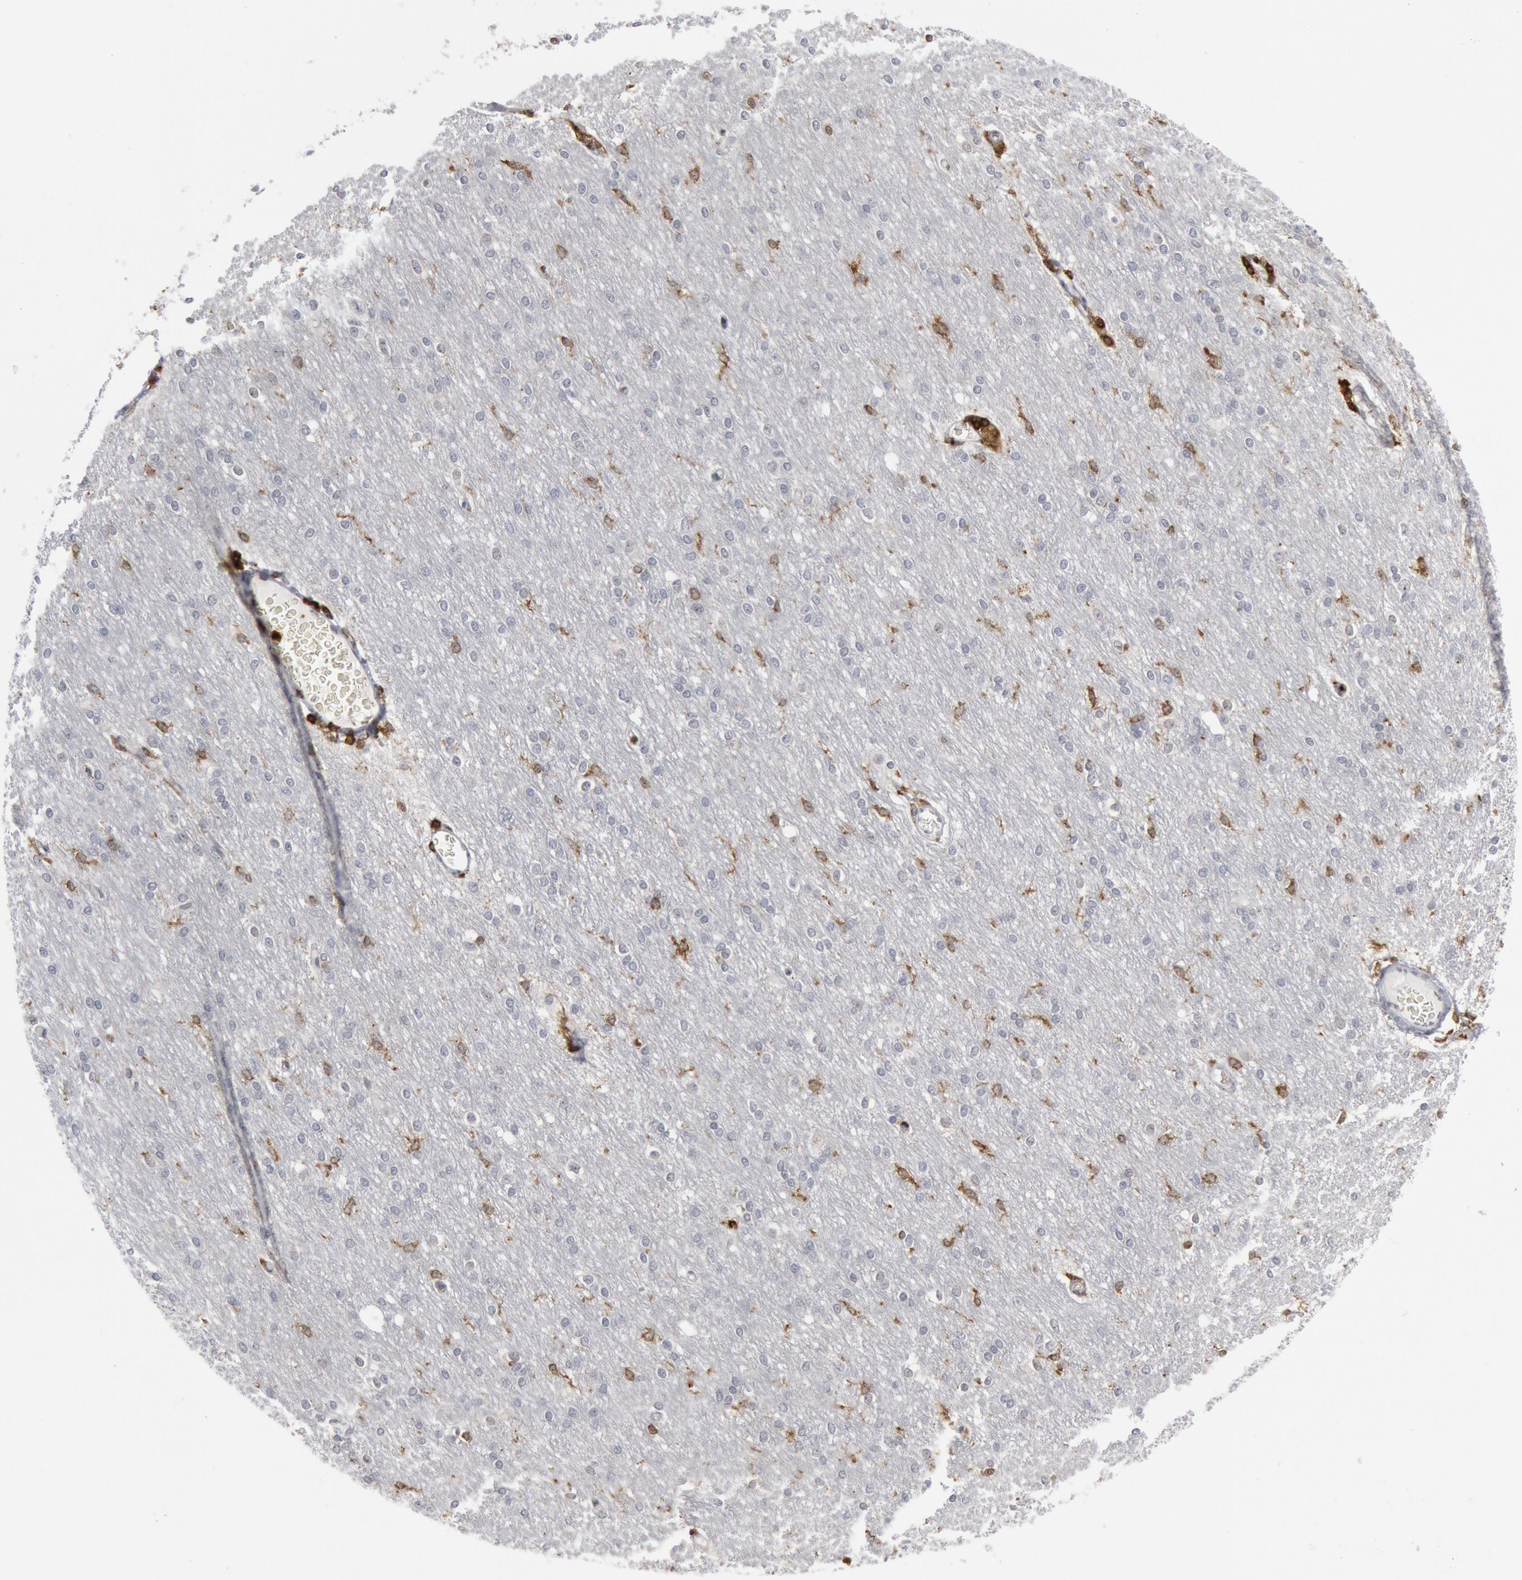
{"staining": {"intensity": "moderate", "quantity": "<25%", "location": "cytoplasmic/membranous"}, "tissue": "cerebral cortex", "cell_type": "Endothelial cells", "image_type": "normal", "snomed": [{"axis": "morphology", "description": "Normal tissue, NOS"}, {"axis": "morphology", "description": "Inflammation, NOS"}, {"axis": "topography", "description": "Cerebral cortex"}], "caption": "High-magnification brightfield microscopy of normal cerebral cortex stained with DAB (brown) and counterstained with hematoxylin (blue). endothelial cells exhibit moderate cytoplasmic/membranous expression is present in about<25% of cells. (brown staining indicates protein expression, while blue staining denotes nuclei).", "gene": "PTPN6", "patient": {"sex": "male", "age": 6}}